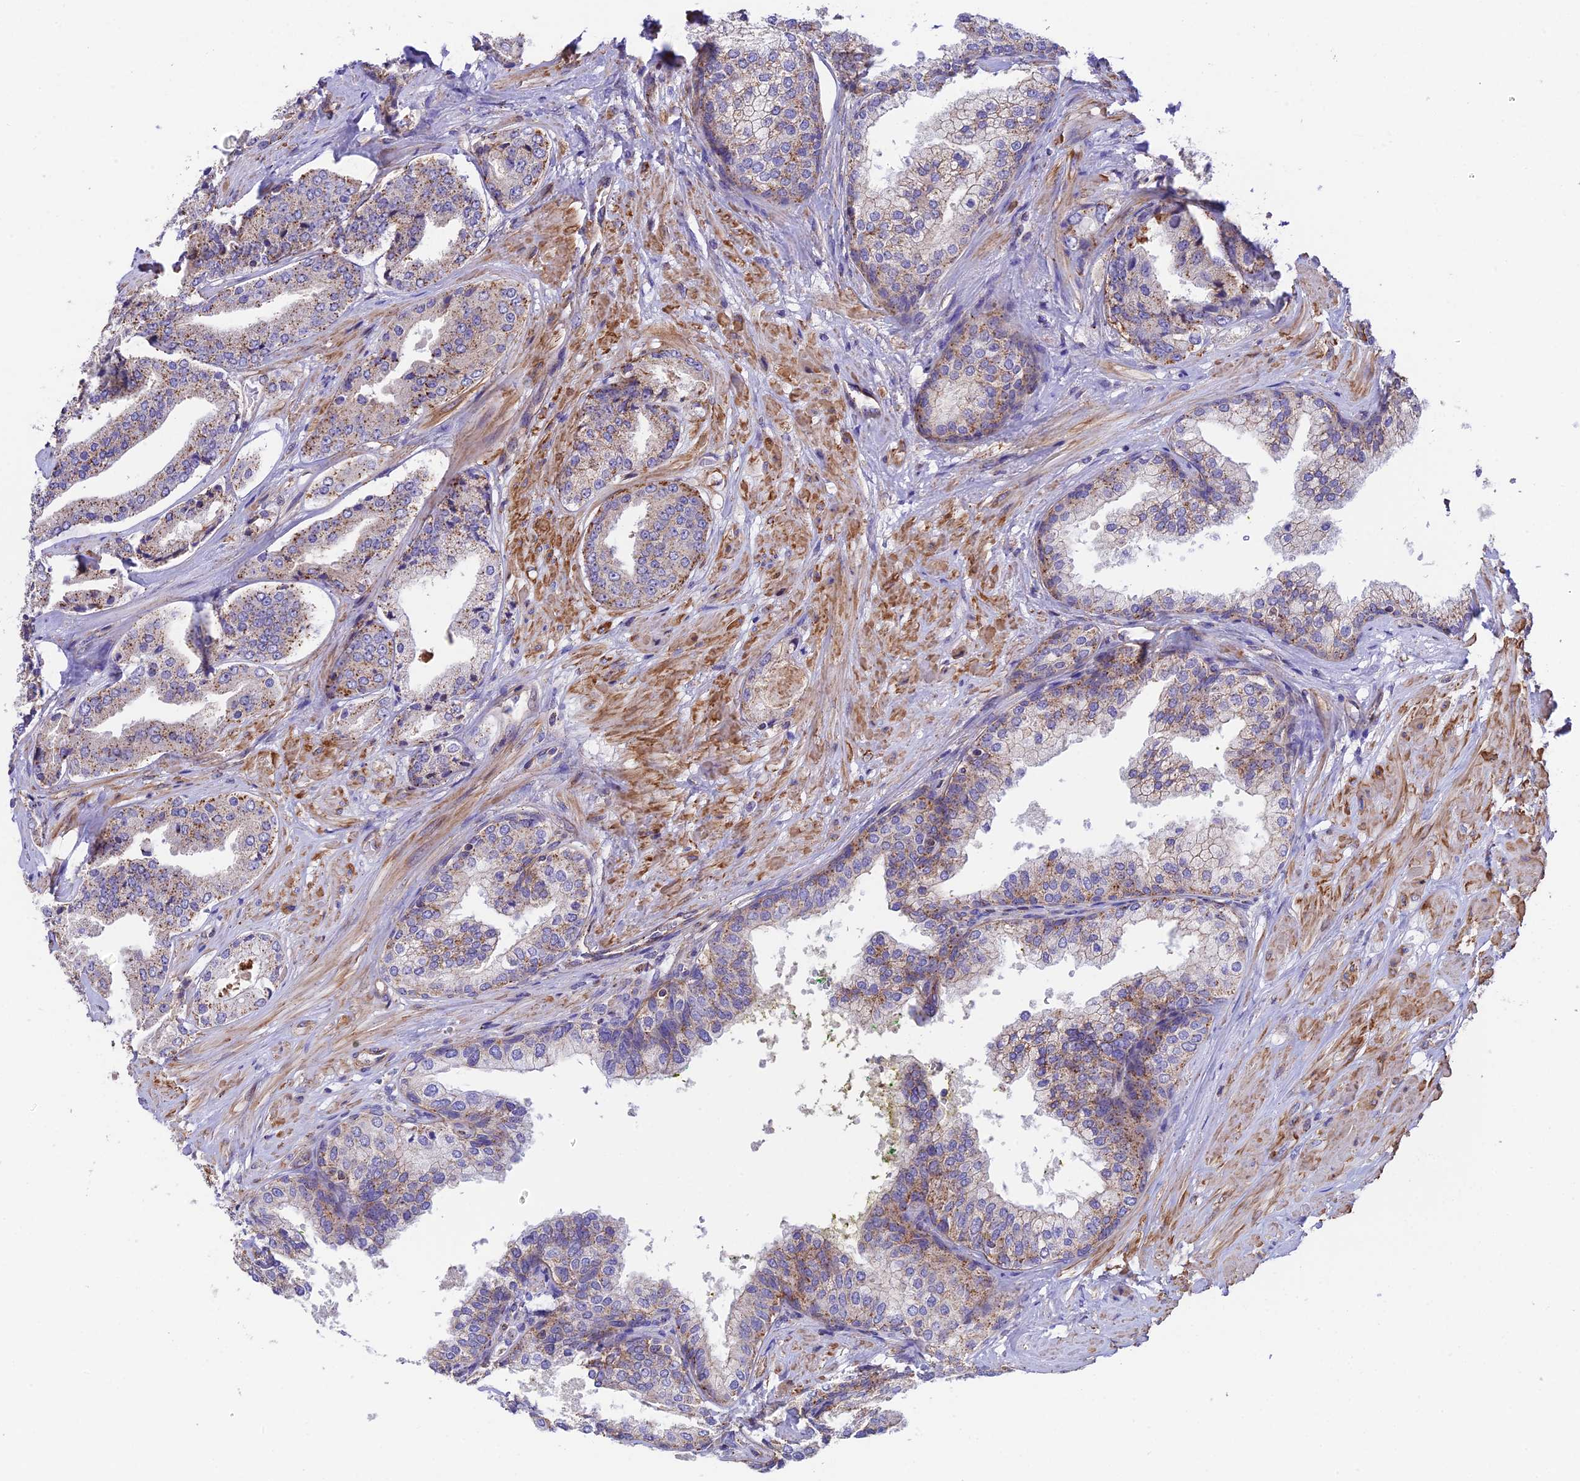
{"staining": {"intensity": "moderate", "quantity": ">75%", "location": "cytoplasmic/membranous"}, "tissue": "prostate cancer", "cell_type": "Tumor cells", "image_type": "cancer", "snomed": [{"axis": "morphology", "description": "Adenocarcinoma, High grade"}, {"axis": "topography", "description": "Prostate"}], "caption": "This histopathology image reveals immunohistochemistry staining of human high-grade adenocarcinoma (prostate), with medium moderate cytoplasmic/membranous expression in about >75% of tumor cells.", "gene": "QRFP", "patient": {"sex": "male", "age": 63}}